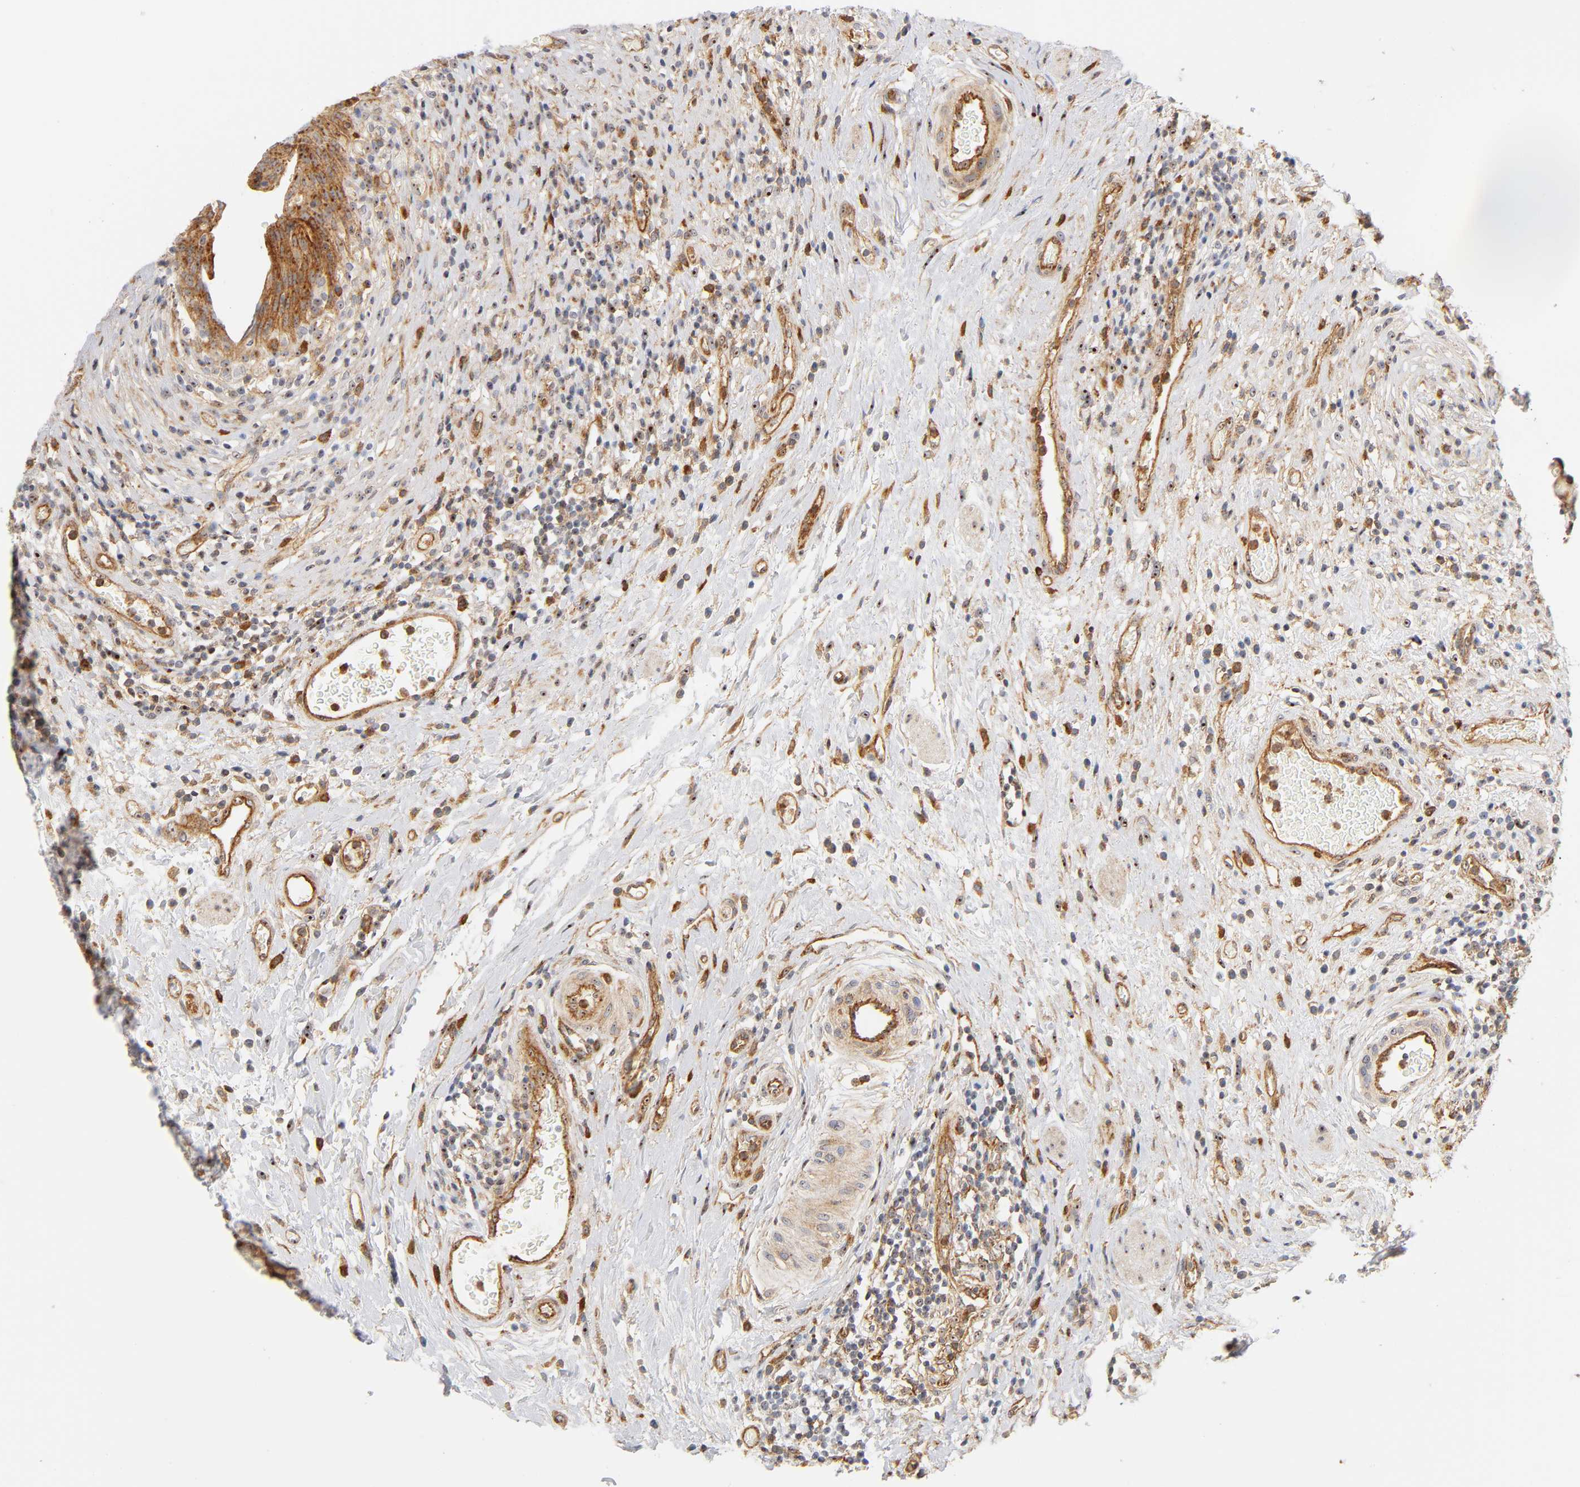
{"staining": {"intensity": "strong", "quantity": ">75%", "location": "cytoplasmic/membranous,nuclear"}, "tissue": "urinary bladder", "cell_type": "Urothelial cells", "image_type": "normal", "snomed": [{"axis": "morphology", "description": "Normal tissue, NOS"}, {"axis": "morphology", "description": "Urothelial carcinoma, High grade"}, {"axis": "topography", "description": "Urinary bladder"}], "caption": "A high amount of strong cytoplasmic/membranous,nuclear positivity is present in approximately >75% of urothelial cells in benign urinary bladder. The staining was performed using DAB, with brown indicating positive protein expression. Nuclei are stained blue with hematoxylin.", "gene": "PLD1", "patient": {"sex": "male", "age": 51}}